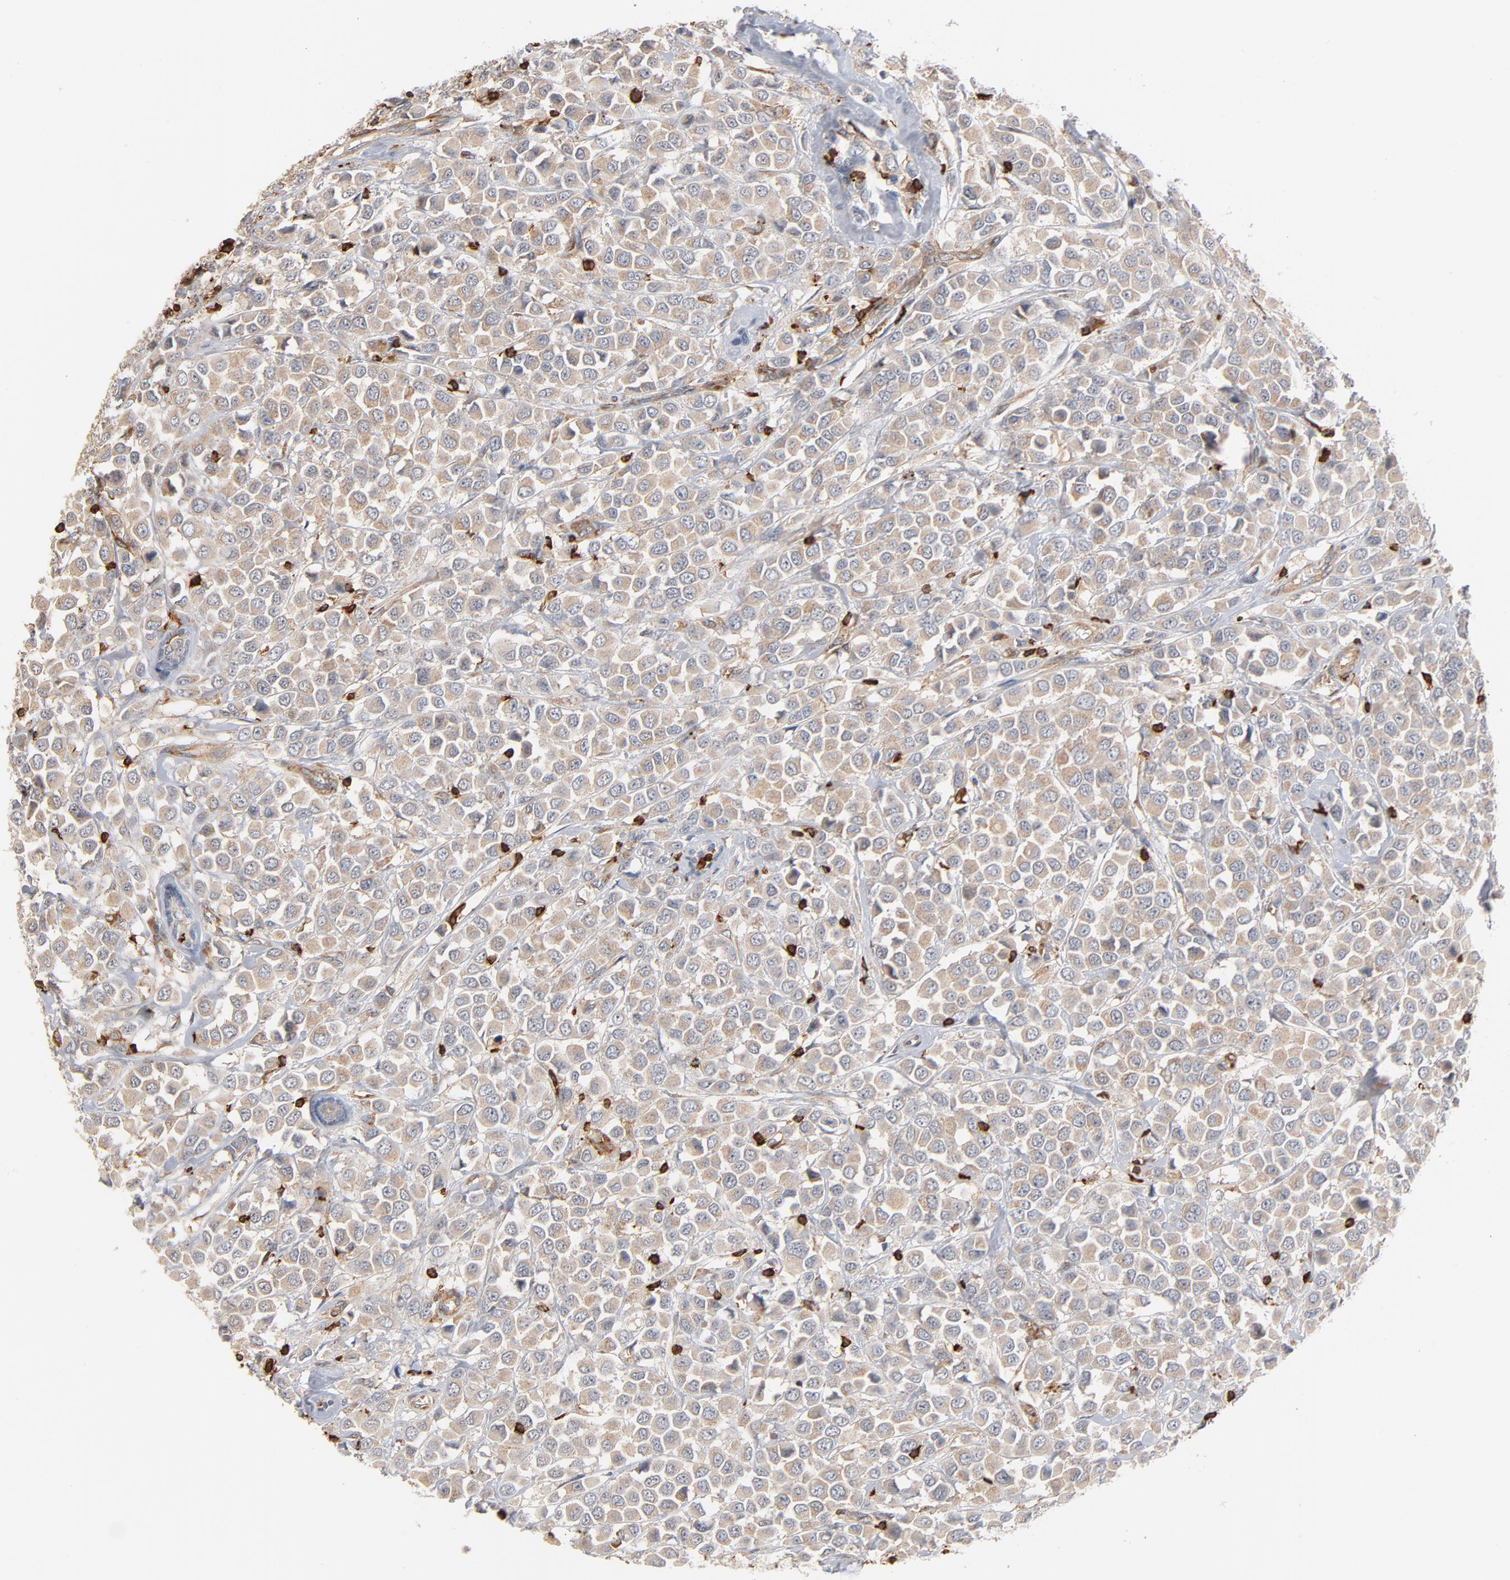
{"staining": {"intensity": "weak", "quantity": ">75%", "location": "cytoplasmic/membranous"}, "tissue": "breast cancer", "cell_type": "Tumor cells", "image_type": "cancer", "snomed": [{"axis": "morphology", "description": "Duct carcinoma"}, {"axis": "topography", "description": "Breast"}], "caption": "Human breast cancer stained with a protein marker reveals weak staining in tumor cells.", "gene": "SH3KBP1", "patient": {"sex": "female", "age": 61}}